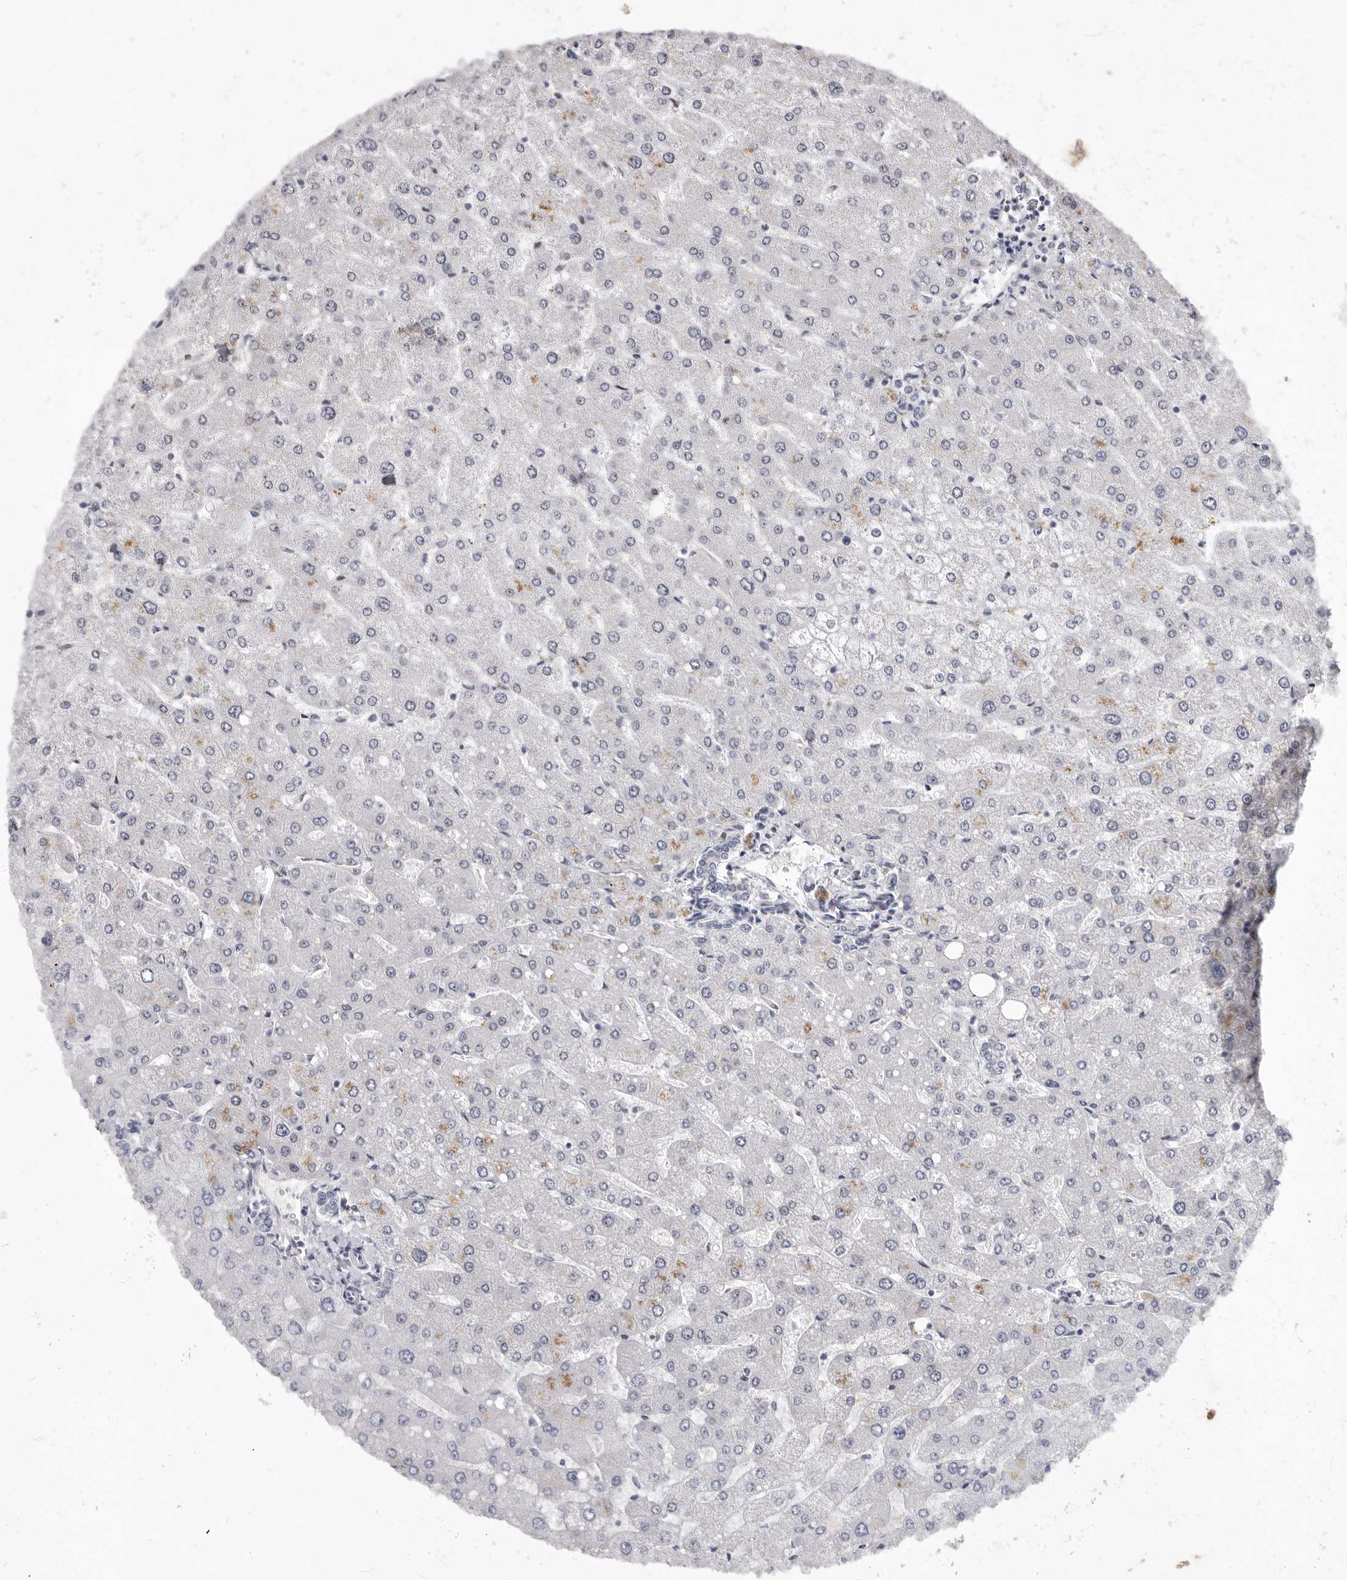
{"staining": {"intensity": "negative", "quantity": "none", "location": "none"}, "tissue": "liver", "cell_type": "Cholangiocytes", "image_type": "normal", "snomed": [{"axis": "morphology", "description": "Normal tissue, NOS"}, {"axis": "topography", "description": "Liver"}], "caption": "Immunohistochemistry of normal human liver reveals no staining in cholangiocytes.", "gene": "KHDRBS2", "patient": {"sex": "male", "age": 55}}